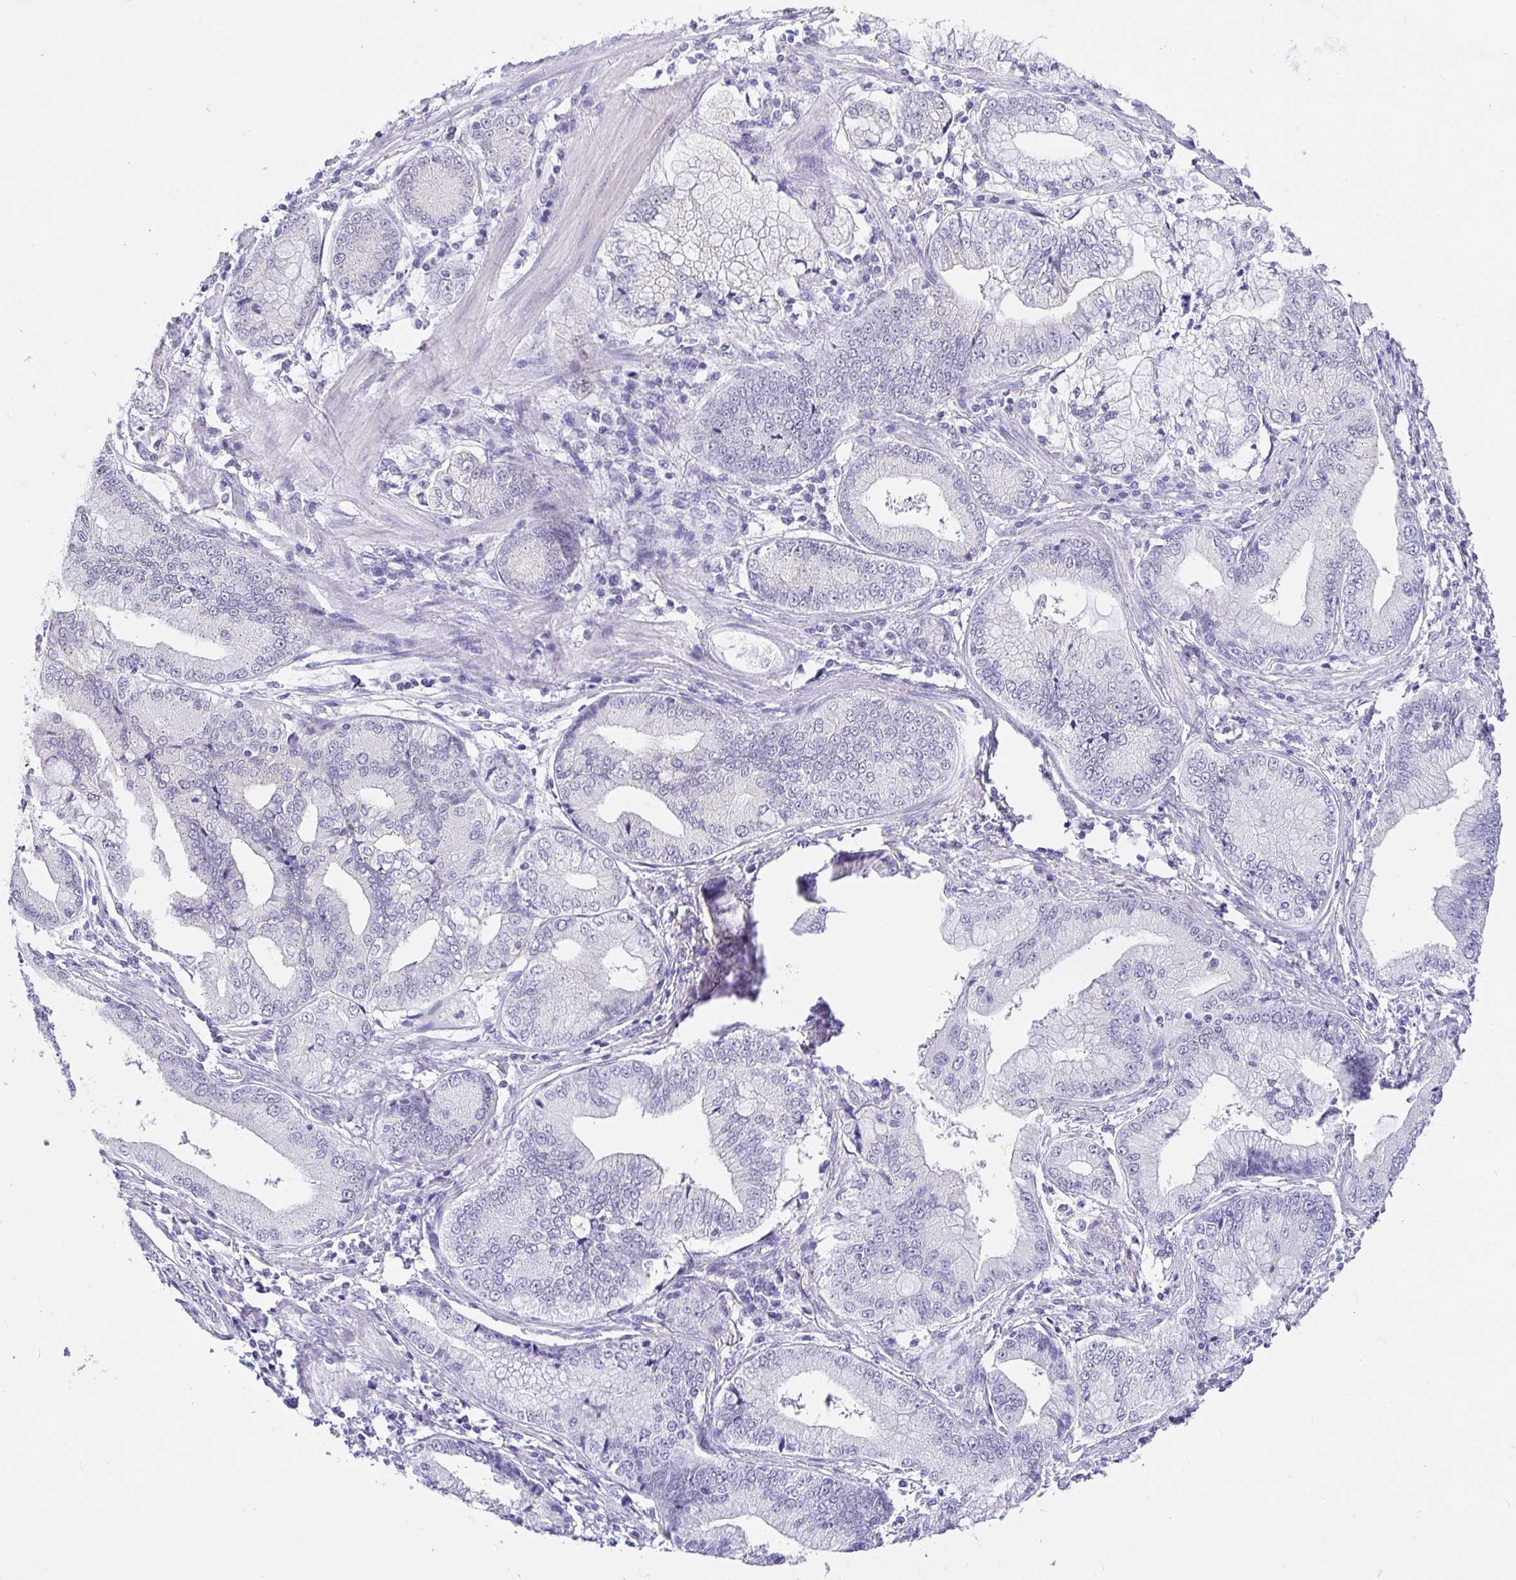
{"staining": {"intensity": "negative", "quantity": "none", "location": "none"}, "tissue": "stomach cancer", "cell_type": "Tumor cells", "image_type": "cancer", "snomed": [{"axis": "morphology", "description": "Adenocarcinoma, NOS"}, {"axis": "topography", "description": "Stomach, upper"}], "caption": "Tumor cells show no significant protein staining in stomach cancer (adenocarcinoma).", "gene": "EZHIP", "patient": {"sex": "female", "age": 74}}